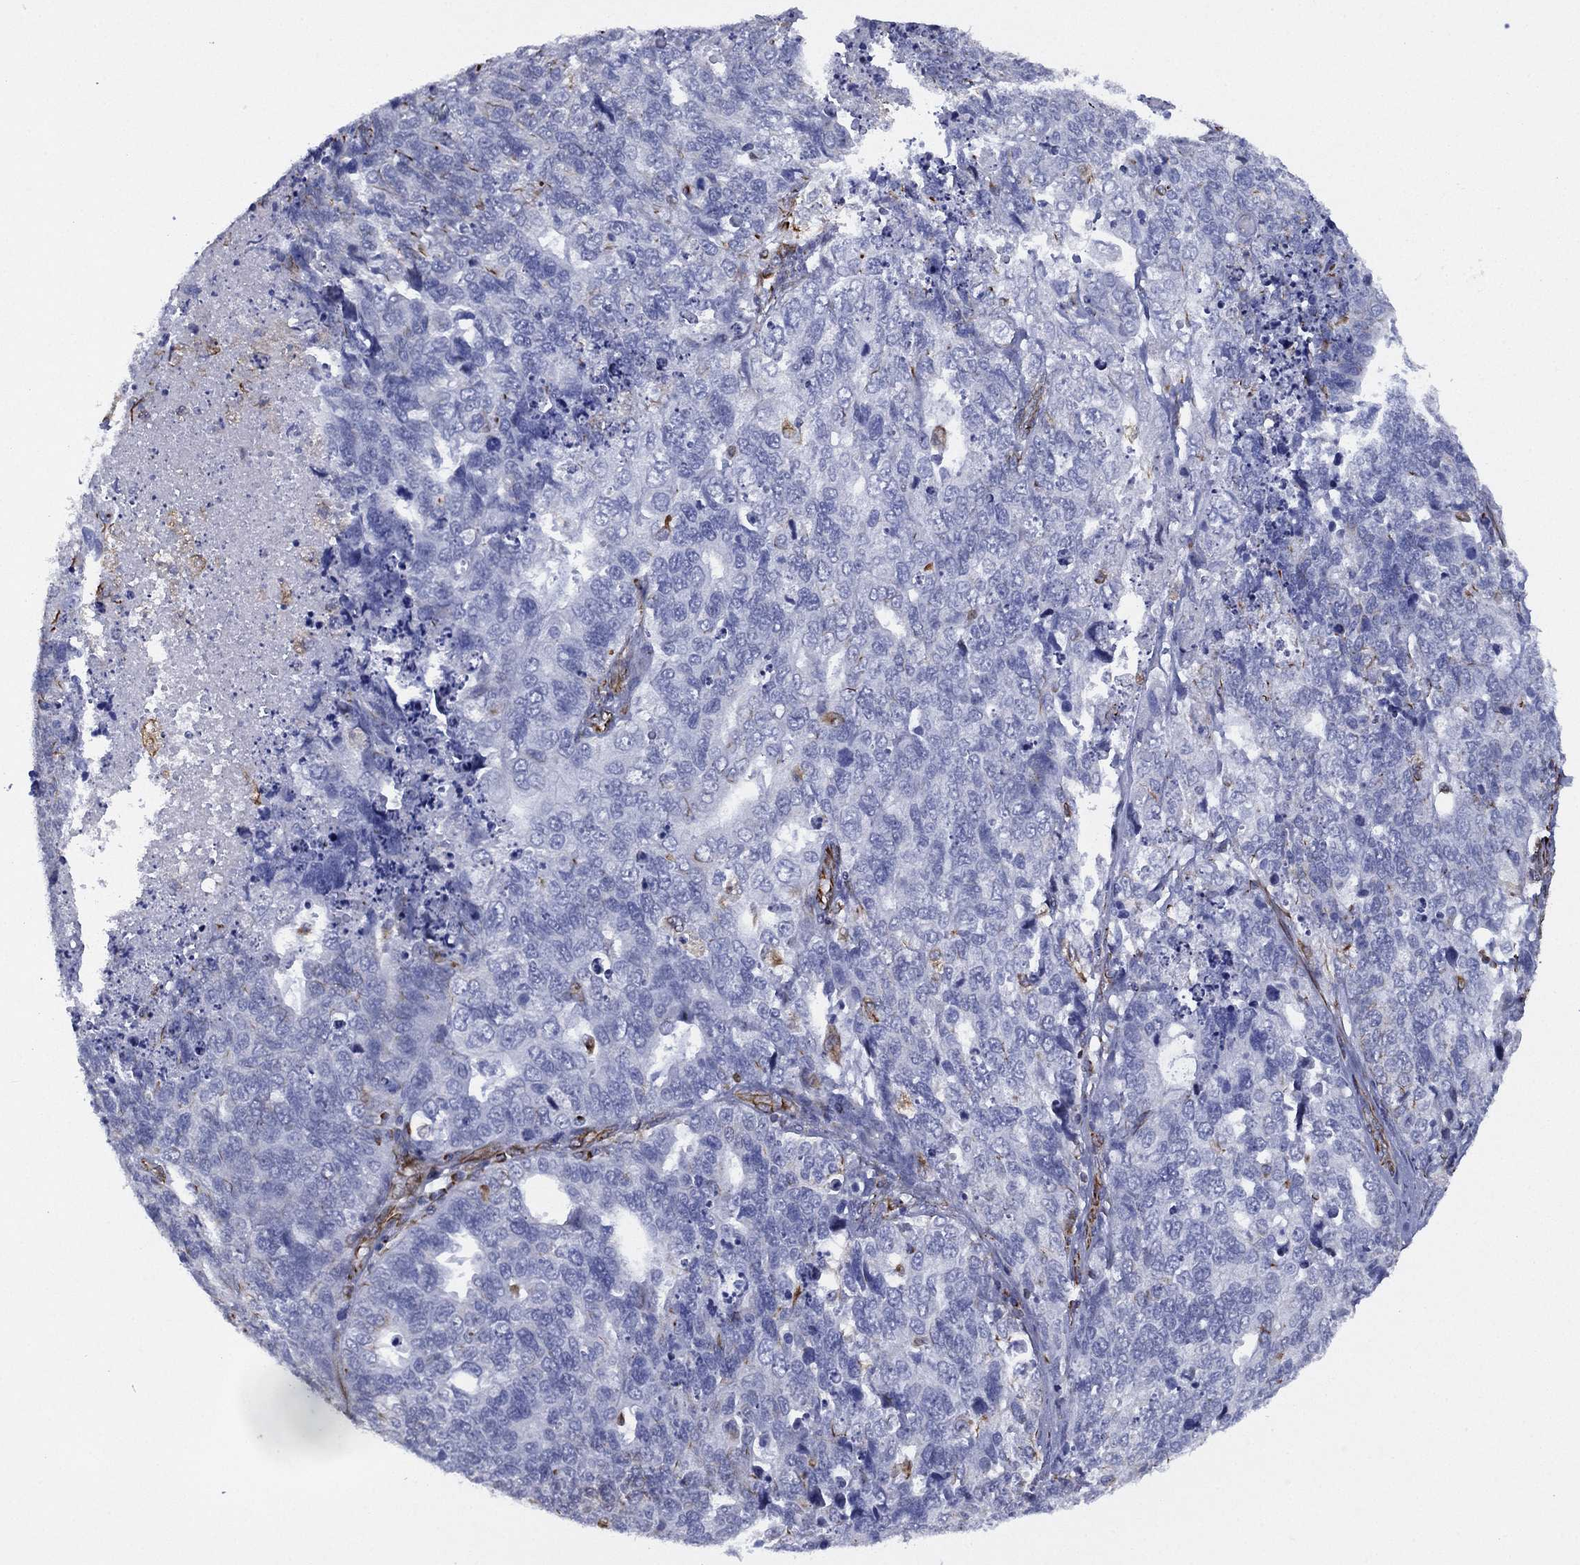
{"staining": {"intensity": "negative", "quantity": "none", "location": "none"}, "tissue": "cervical cancer", "cell_type": "Tumor cells", "image_type": "cancer", "snomed": [{"axis": "morphology", "description": "Squamous cell carcinoma, NOS"}, {"axis": "topography", "description": "Cervix"}], "caption": "Tumor cells are negative for protein expression in human squamous cell carcinoma (cervical).", "gene": "MAS1", "patient": {"sex": "female", "age": 63}}